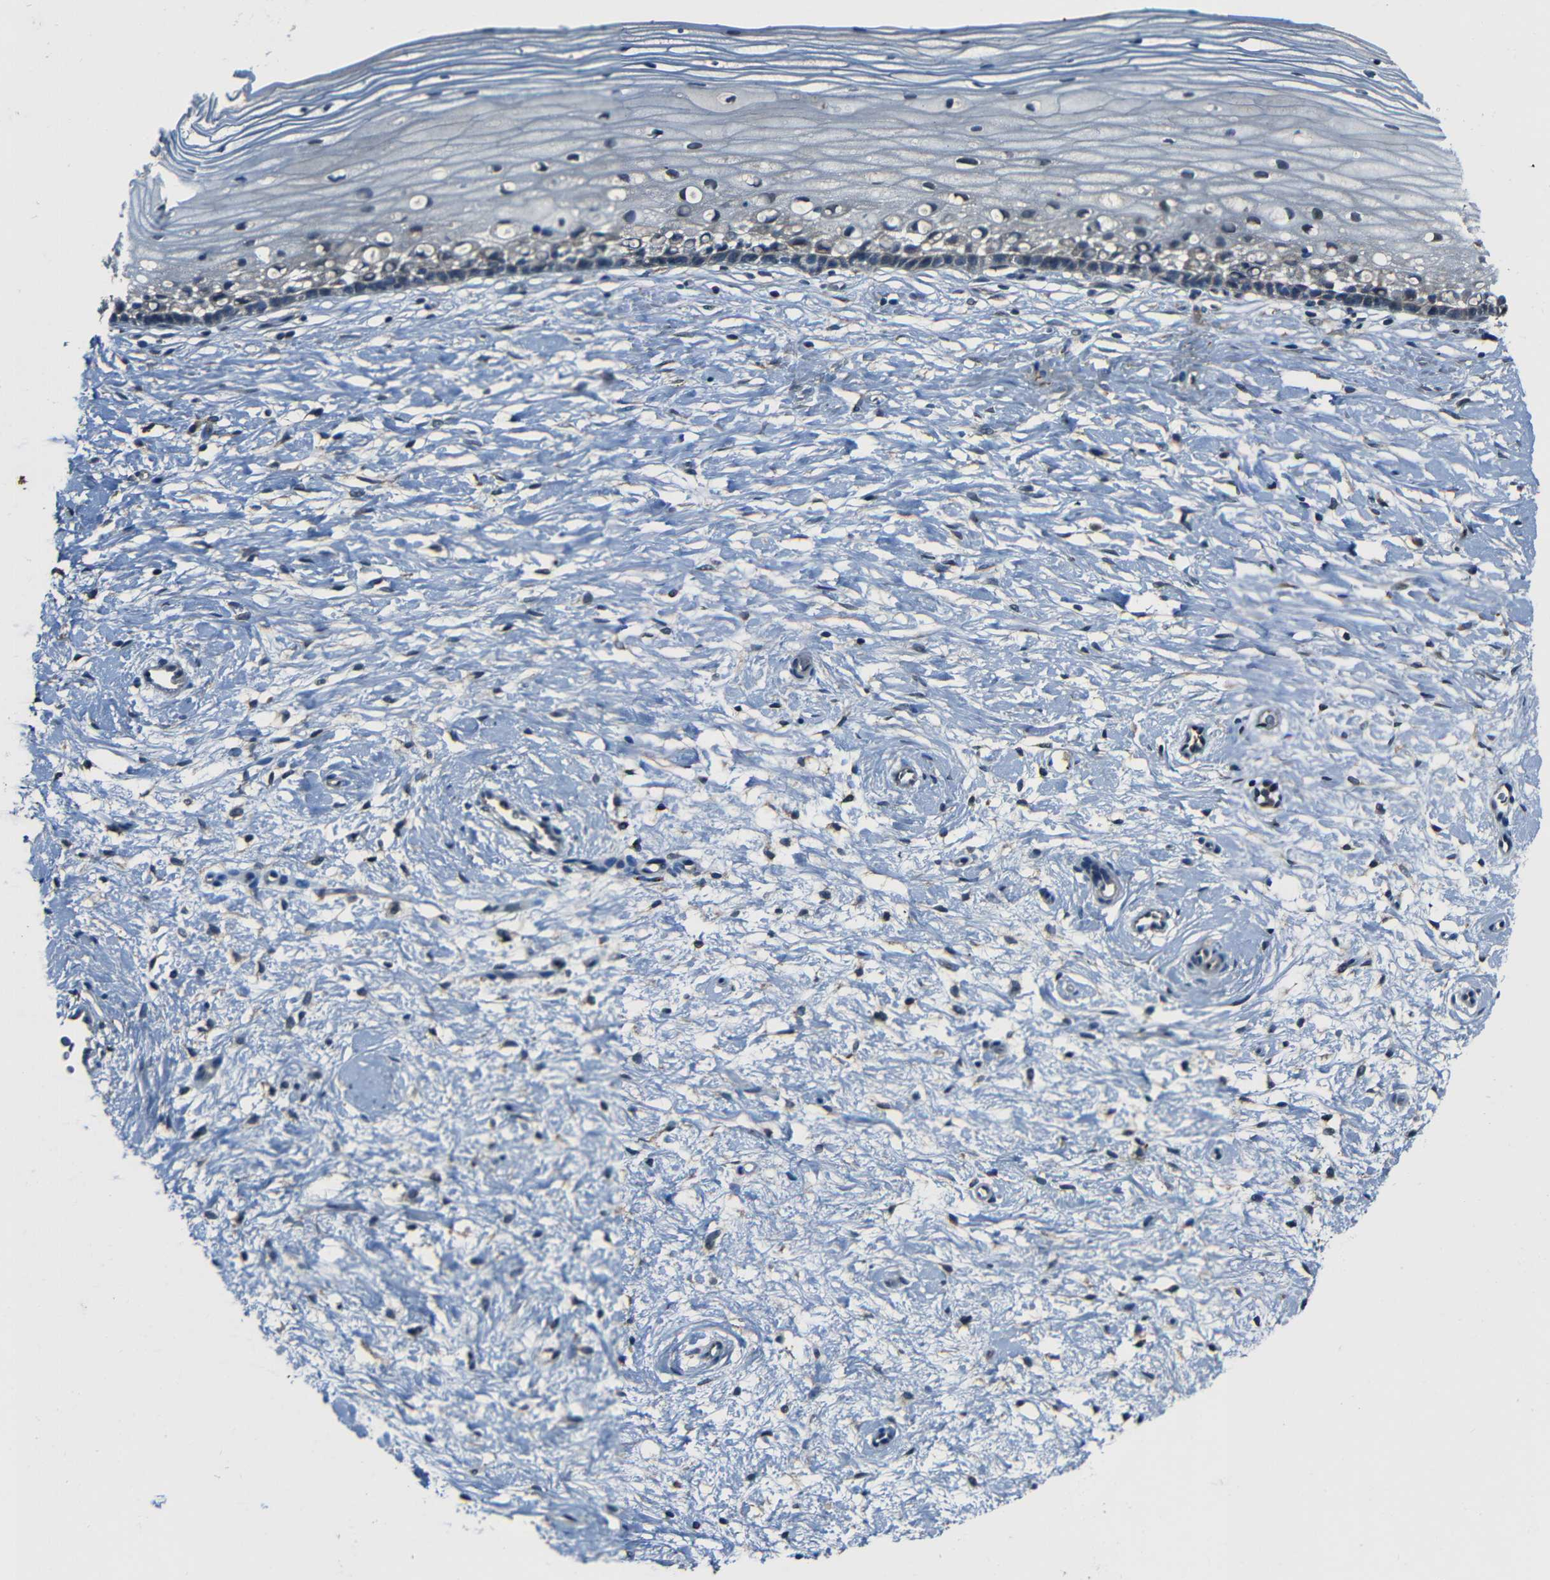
{"staining": {"intensity": "negative", "quantity": "none", "location": "none"}, "tissue": "cervix", "cell_type": "Squamous epithelial cells", "image_type": "normal", "snomed": [{"axis": "morphology", "description": "Normal tissue, NOS"}, {"axis": "topography", "description": "Cervix"}], "caption": "This is a photomicrograph of immunohistochemistry (IHC) staining of normal cervix, which shows no positivity in squamous epithelial cells.", "gene": "SLA", "patient": {"sex": "female", "age": 39}}